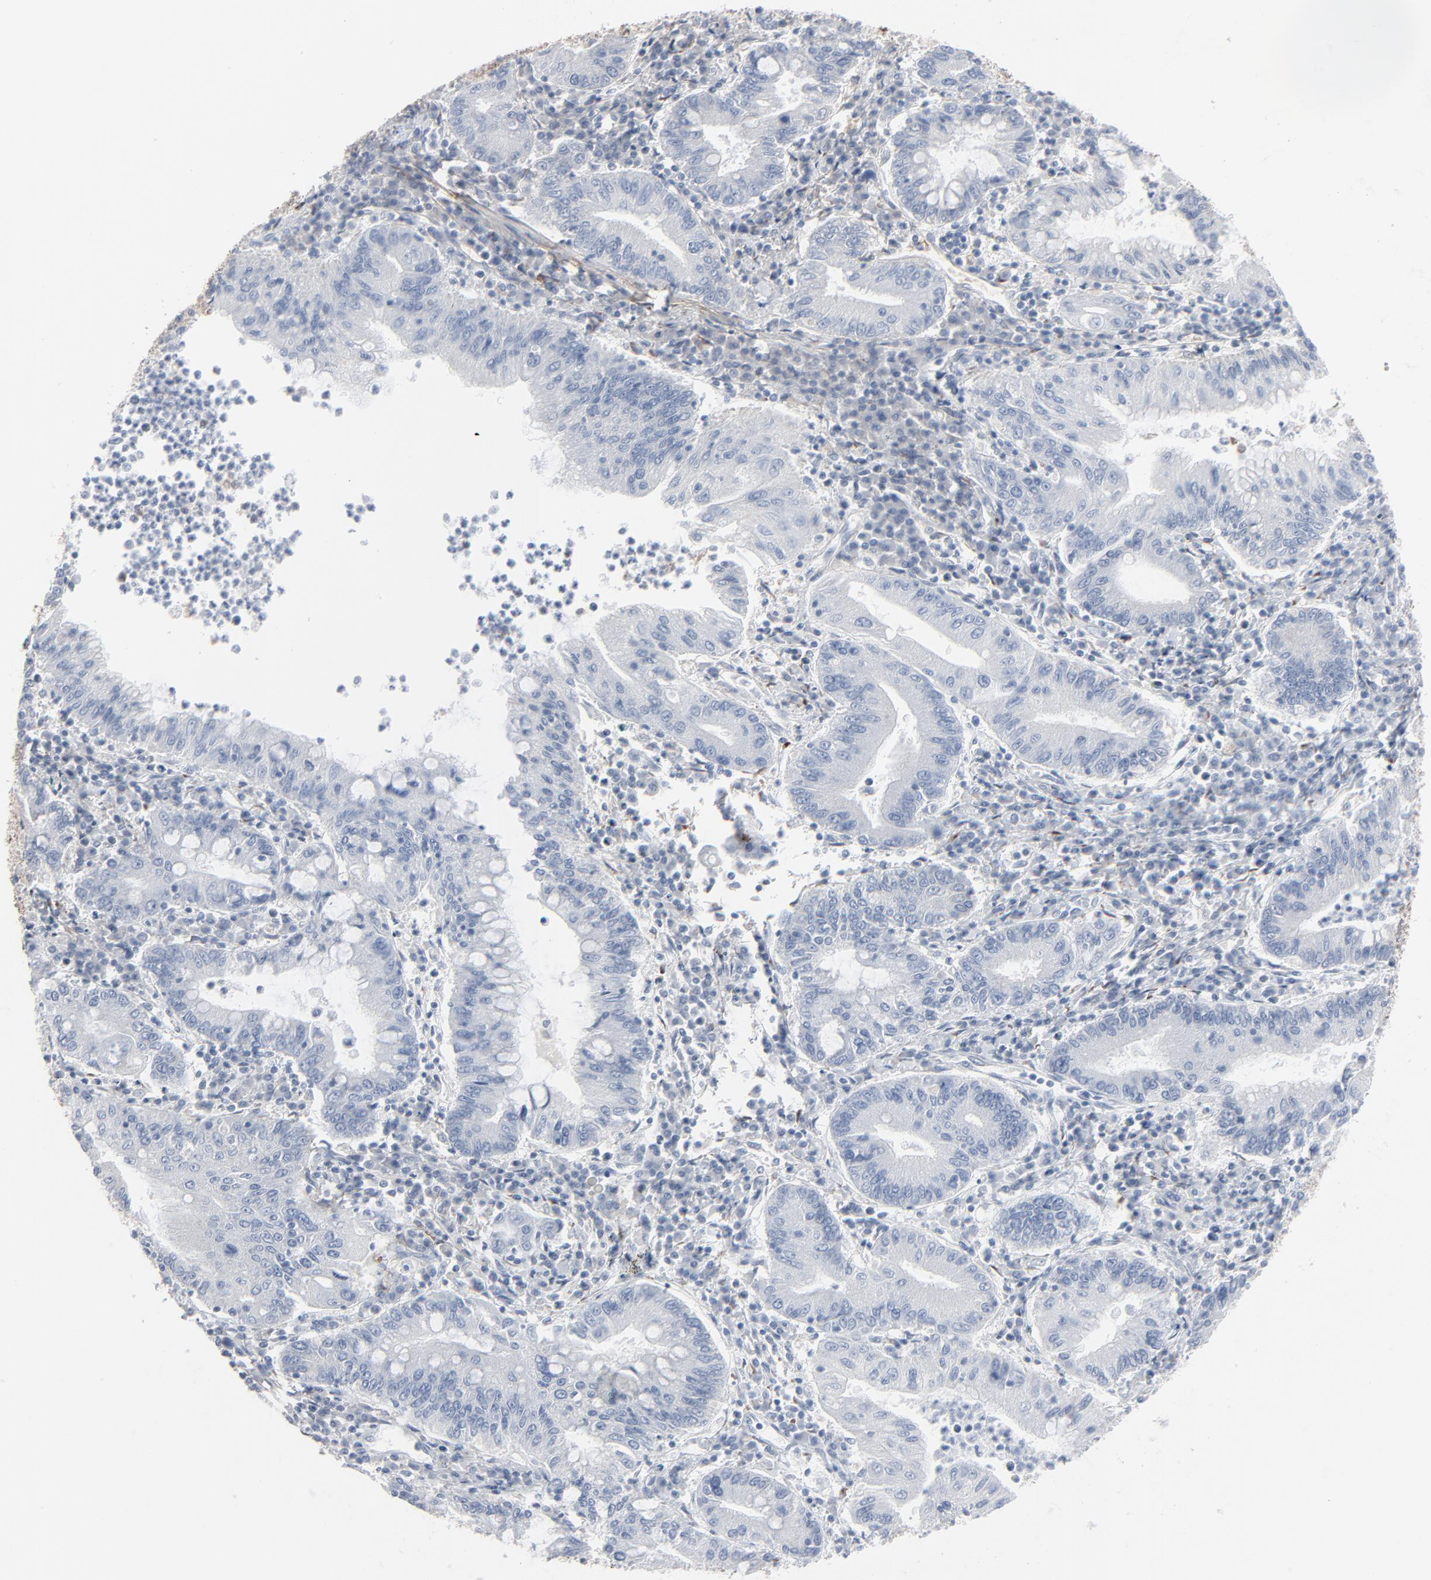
{"staining": {"intensity": "negative", "quantity": "none", "location": "none"}, "tissue": "stomach cancer", "cell_type": "Tumor cells", "image_type": "cancer", "snomed": [{"axis": "morphology", "description": "Normal tissue, NOS"}, {"axis": "morphology", "description": "Adenocarcinoma, NOS"}, {"axis": "topography", "description": "Esophagus"}, {"axis": "topography", "description": "Stomach, upper"}, {"axis": "topography", "description": "Peripheral nerve tissue"}], "caption": "Immunohistochemical staining of adenocarcinoma (stomach) displays no significant positivity in tumor cells. The staining is performed using DAB (3,3'-diaminobenzidine) brown chromogen with nuclei counter-stained in using hematoxylin.", "gene": "BGN", "patient": {"sex": "male", "age": 62}}